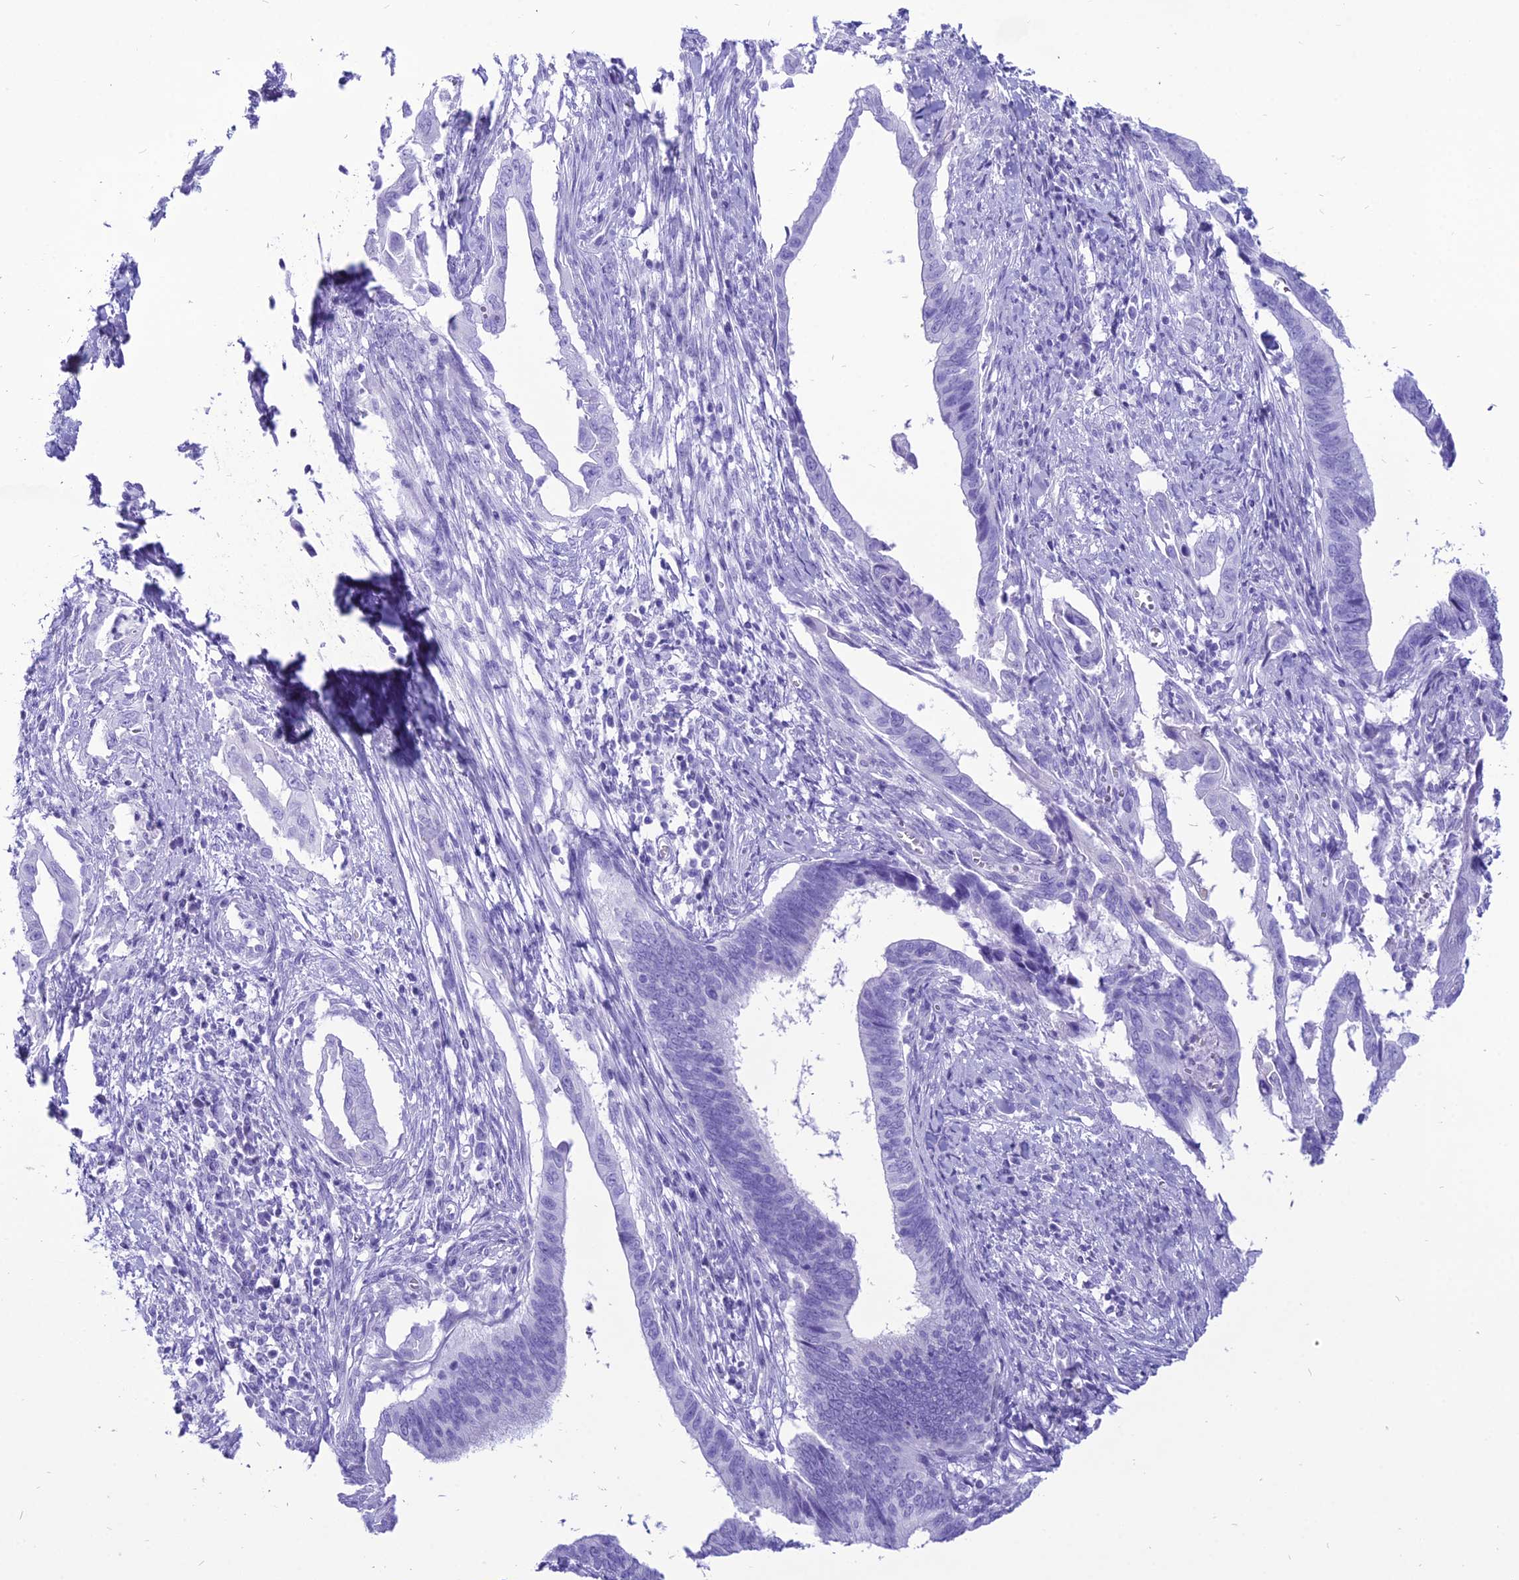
{"staining": {"intensity": "negative", "quantity": "none", "location": "none"}, "tissue": "cervical cancer", "cell_type": "Tumor cells", "image_type": "cancer", "snomed": [{"axis": "morphology", "description": "Adenocarcinoma, NOS"}, {"axis": "topography", "description": "Cervix"}], "caption": "Tumor cells are negative for protein expression in human cervical cancer (adenocarcinoma).", "gene": "PNMA5", "patient": {"sex": "female", "age": 42}}